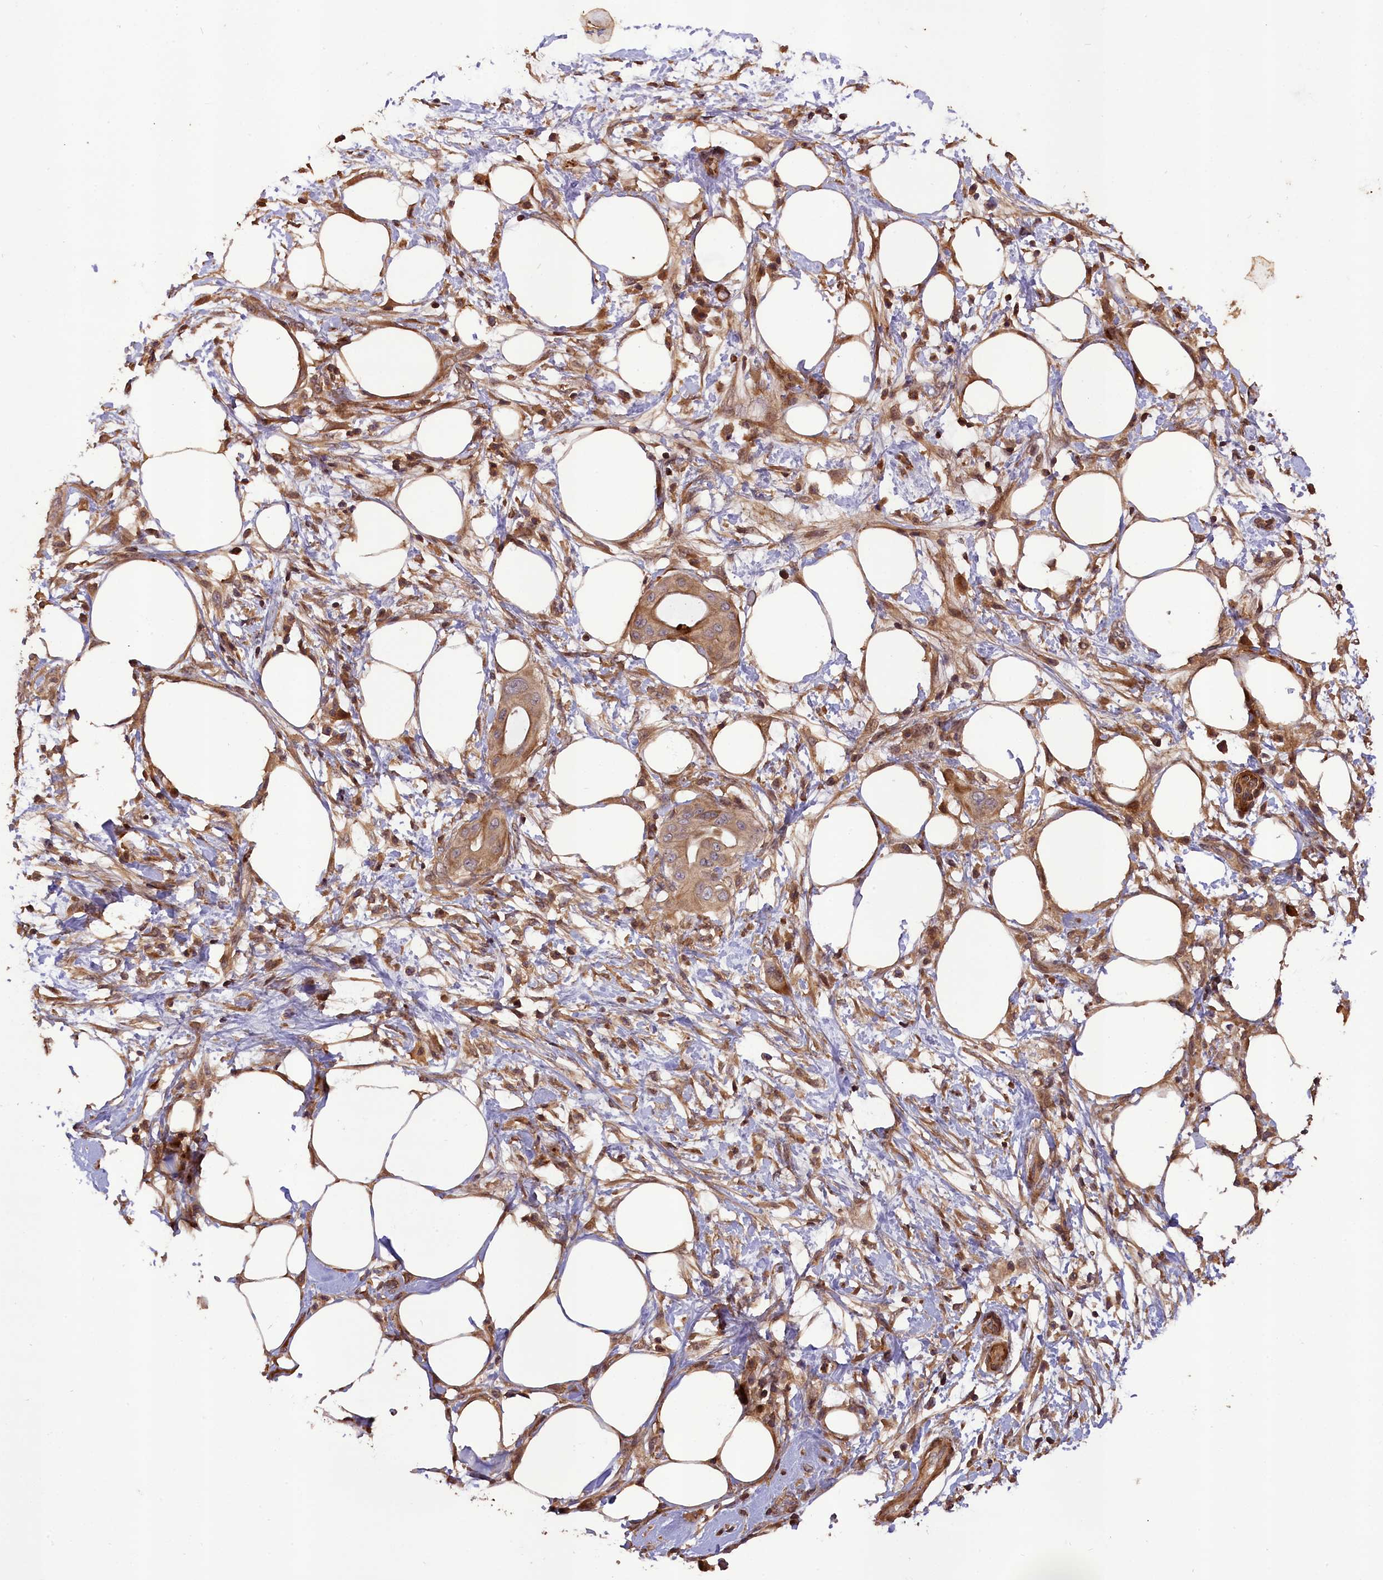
{"staining": {"intensity": "weak", "quantity": ">75%", "location": "cytoplasmic/membranous"}, "tissue": "pancreatic cancer", "cell_type": "Tumor cells", "image_type": "cancer", "snomed": [{"axis": "morphology", "description": "Adenocarcinoma, NOS"}, {"axis": "topography", "description": "Pancreas"}], "caption": "DAB immunohistochemical staining of human pancreatic adenocarcinoma displays weak cytoplasmic/membranous protein expression in approximately >75% of tumor cells.", "gene": "DNAJB9", "patient": {"sex": "male", "age": 68}}